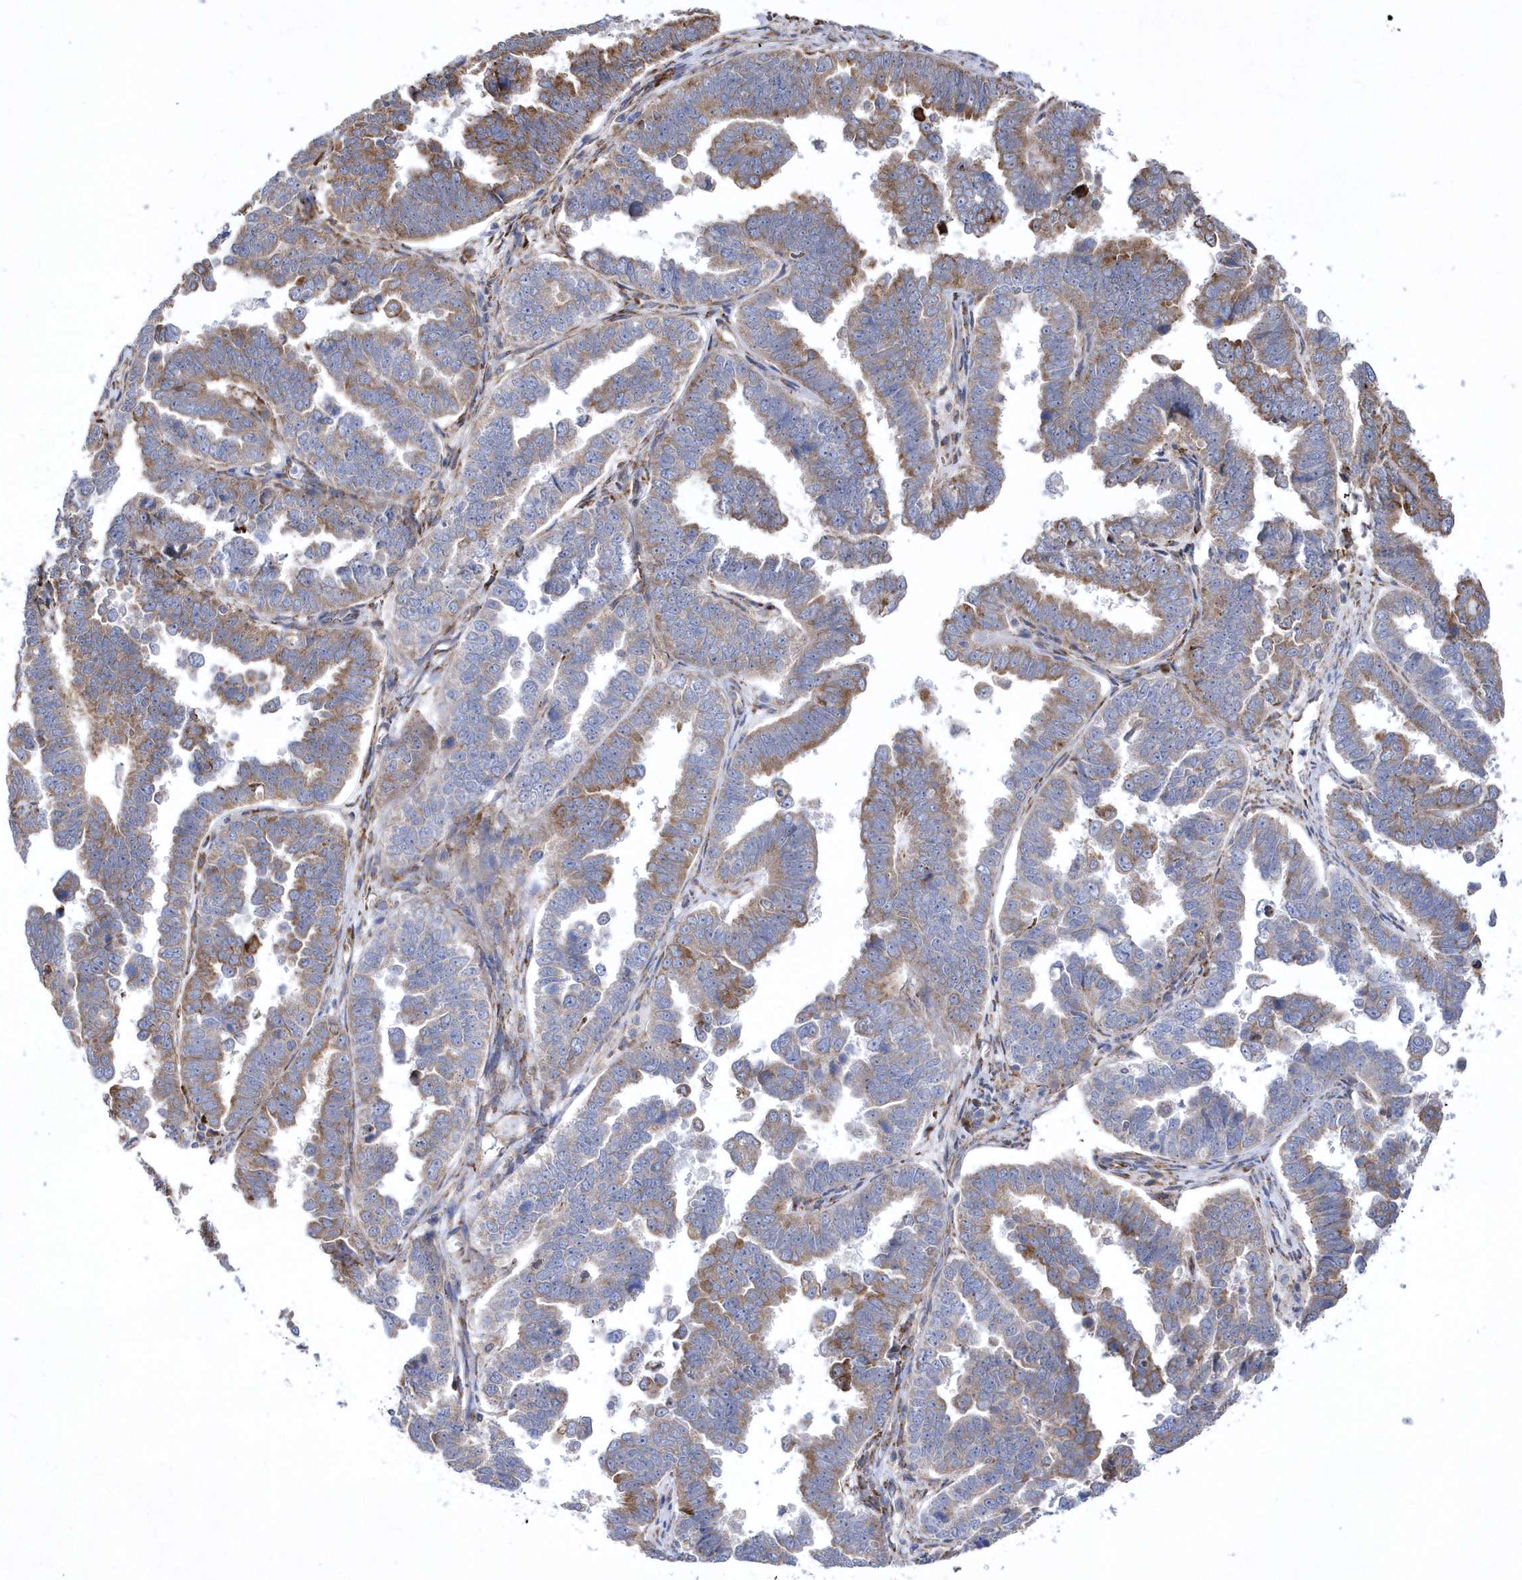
{"staining": {"intensity": "moderate", "quantity": "25%-75%", "location": "cytoplasmic/membranous"}, "tissue": "endometrial cancer", "cell_type": "Tumor cells", "image_type": "cancer", "snomed": [{"axis": "morphology", "description": "Adenocarcinoma, NOS"}, {"axis": "topography", "description": "Endometrium"}], "caption": "Protein expression analysis of endometrial cancer (adenocarcinoma) displays moderate cytoplasmic/membranous staining in about 25%-75% of tumor cells.", "gene": "MED31", "patient": {"sex": "female", "age": 75}}